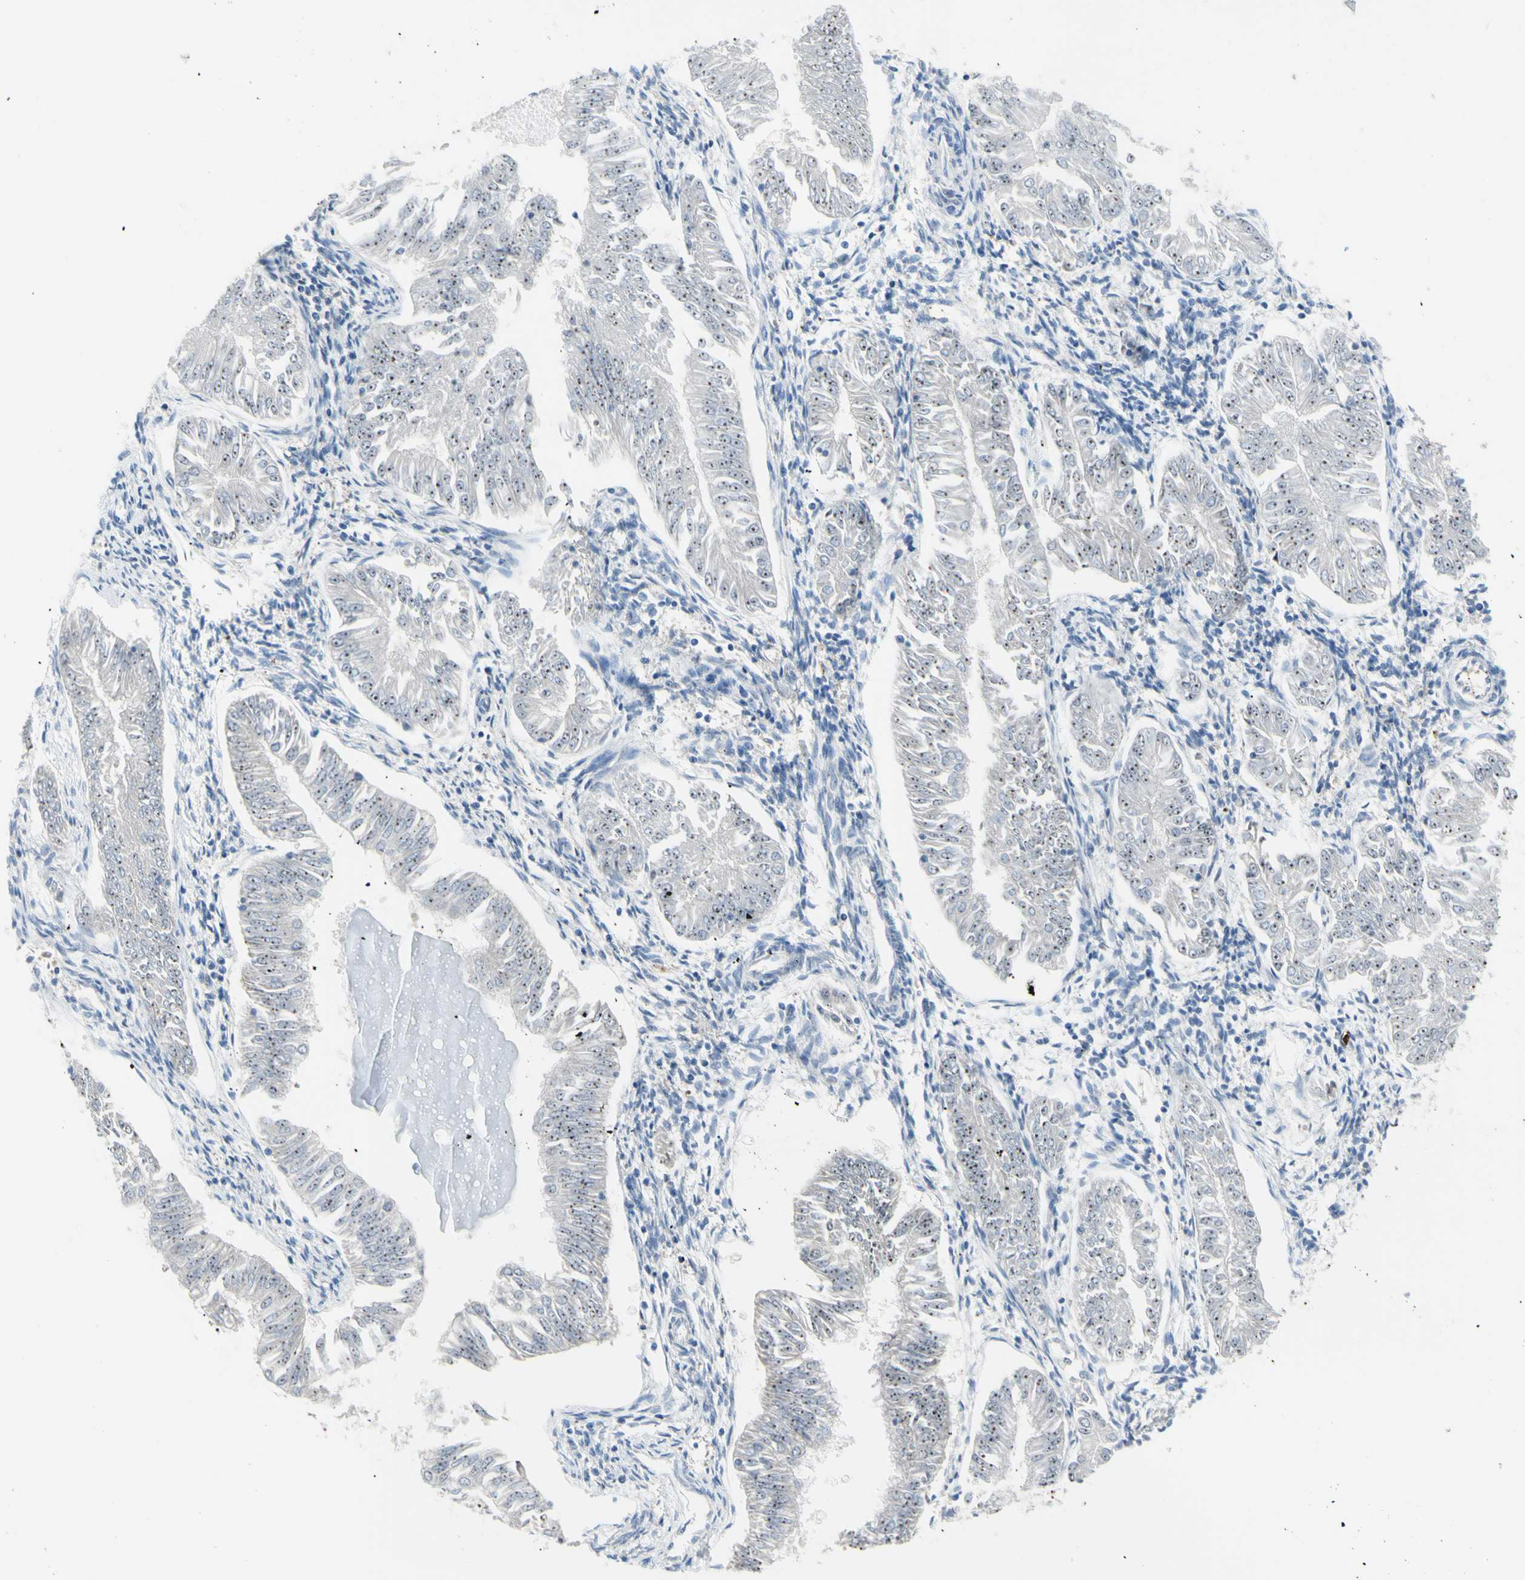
{"staining": {"intensity": "moderate", "quantity": ">75%", "location": "nuclear"}, "tissue": "endometrial cancer", "cell_type": "Tumor cells", "image_type": "cancer", "snomed": [{"axis": "morphology", "description": "Adenocarcinoma, NOS"}, {"axis": "topography", "description": "Endometrium"}], "caption": "Endometrial cancer stained with a brown dye reveals moderate nuclear positive positivity in about >75% of tumor cells.", "gene": "USP9X", "patient": {"sex": "female", "age": 53}}